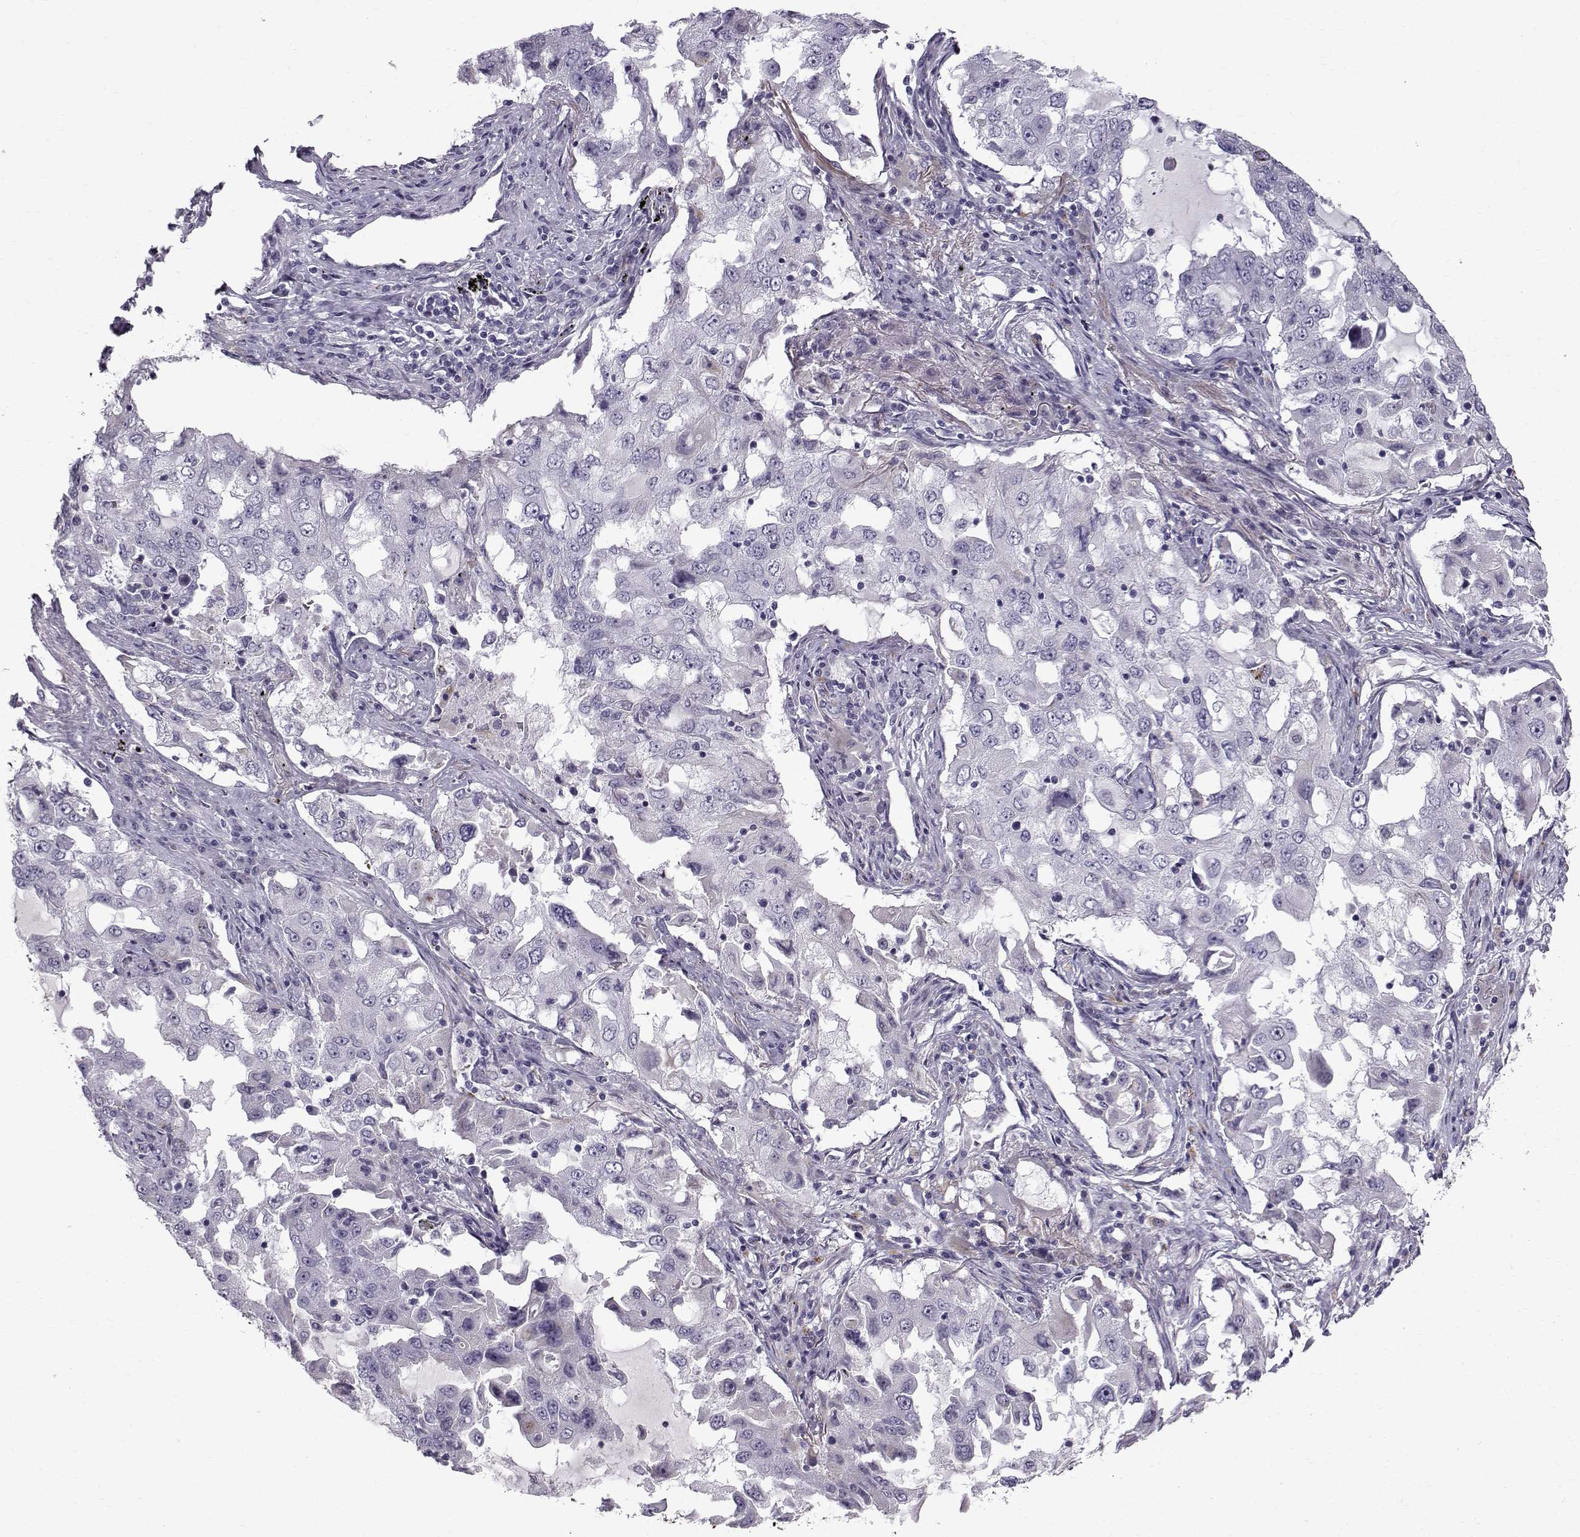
{"staining": {"intensity": "negative", "quantity": "none", "location": "none"}, "tissue": "lung cancer", "cell_type": "Tumor cells", "image_type": "cancer", "snomed": [{"axis": "morphology", "description": "Adenocarcinoma, NOS"}, {"axis": "topography", "description": "Lung"}], "caption": "This is an IHC micrograph of human lung cancer. There is no staining in tumor cells.", "gene": "CALCR", "patient": {"sex": "female", "age": 61}}